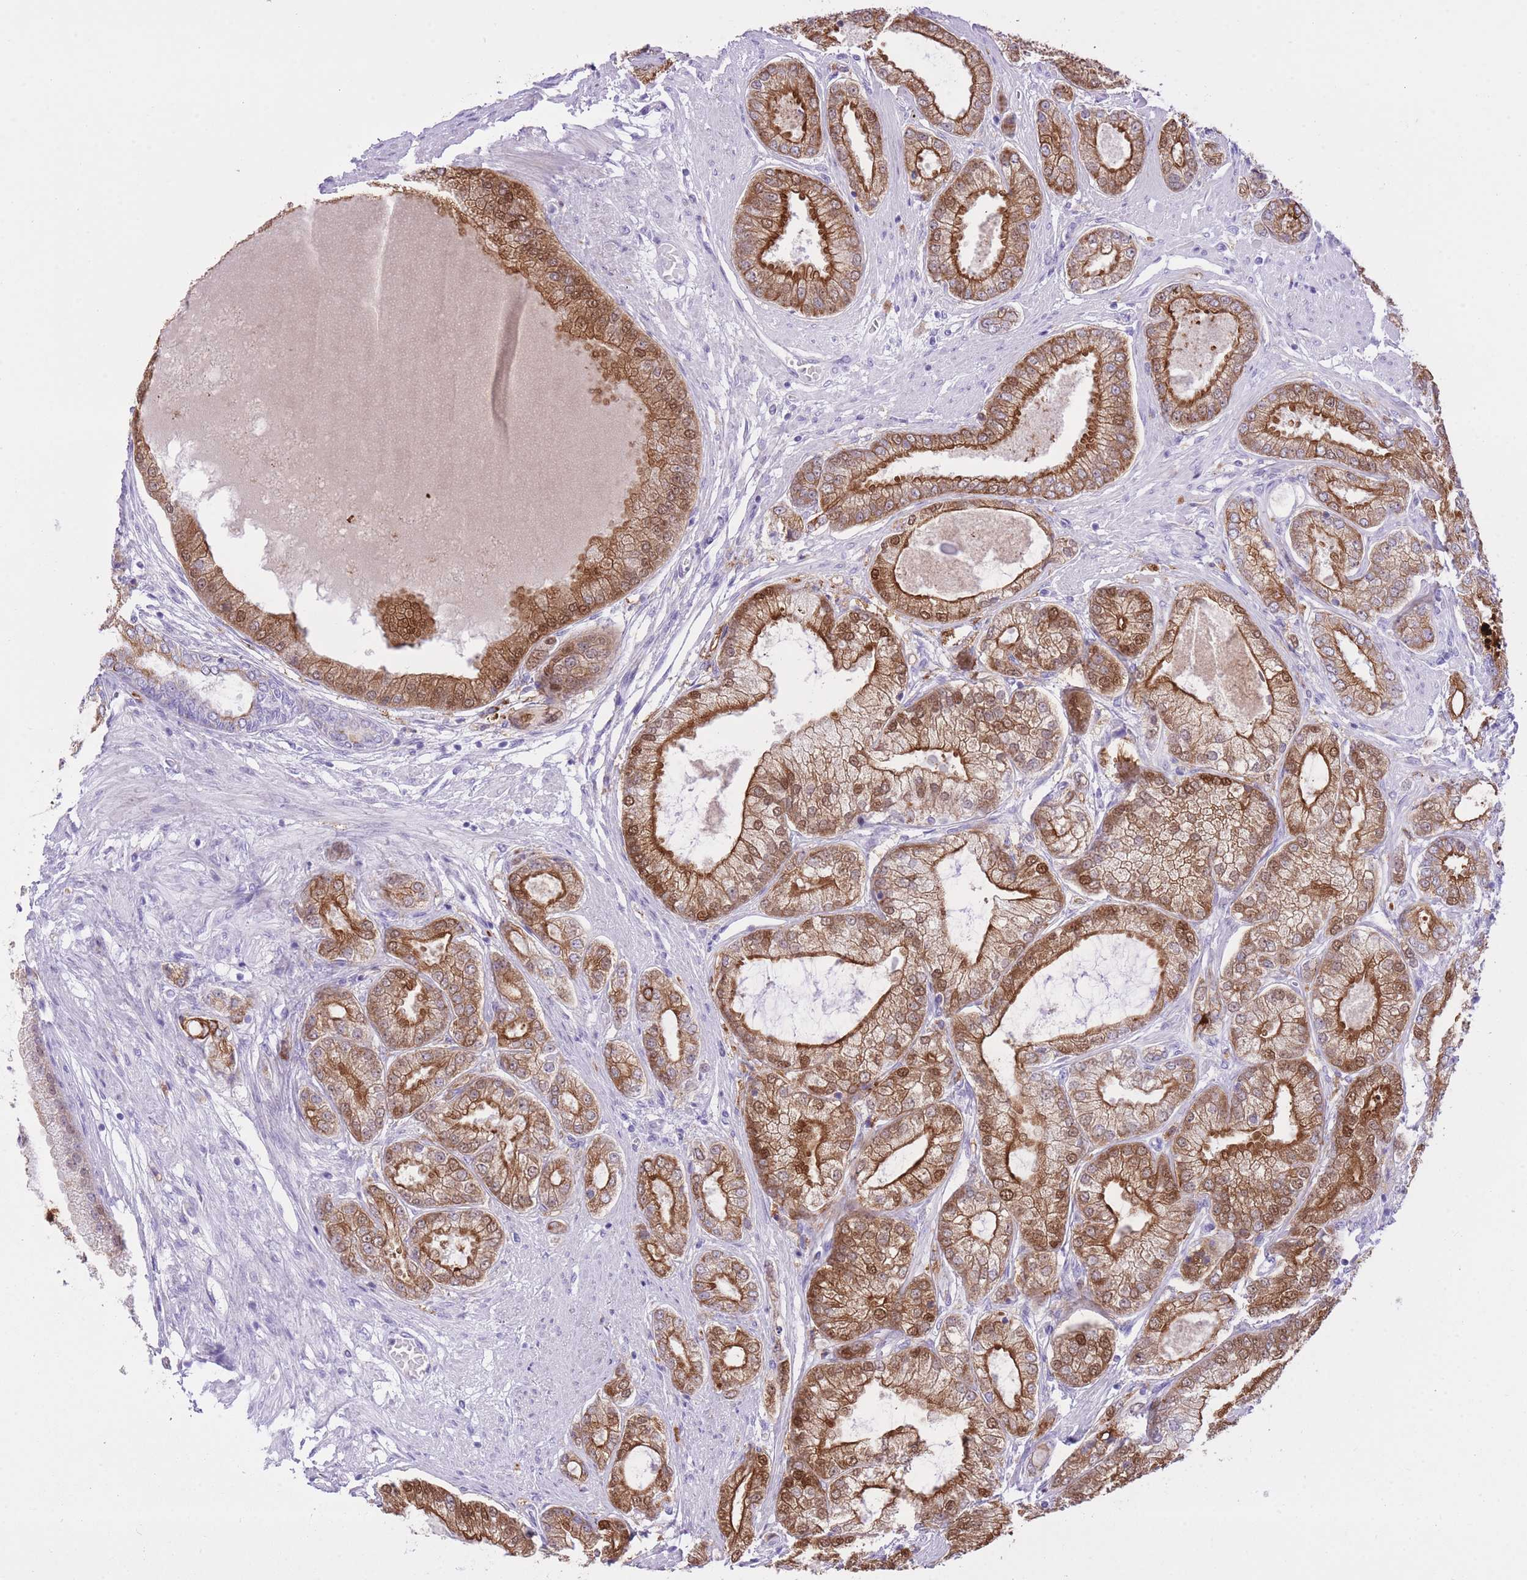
{"staining": {"intensity": "moderate", "quantity": ">75%", "location": "cytoplasmic/membranous"}, "tissue": "prostate cancer", "cell_type": "Tumor cells", "image_type": "cancer", "snomed": [{"axis": "morphology", "description": "Adenocarcinoma, High grade"}, {"axis": "topography", "description": "Prostate"}], "caption": "Tumor cells show medium levels of moderate cytoplasmic/membranous expression in about >75% of cells in prostate cancer.", "gene": "MEIS3", "patient": {"sex": "male", "age": 71}}